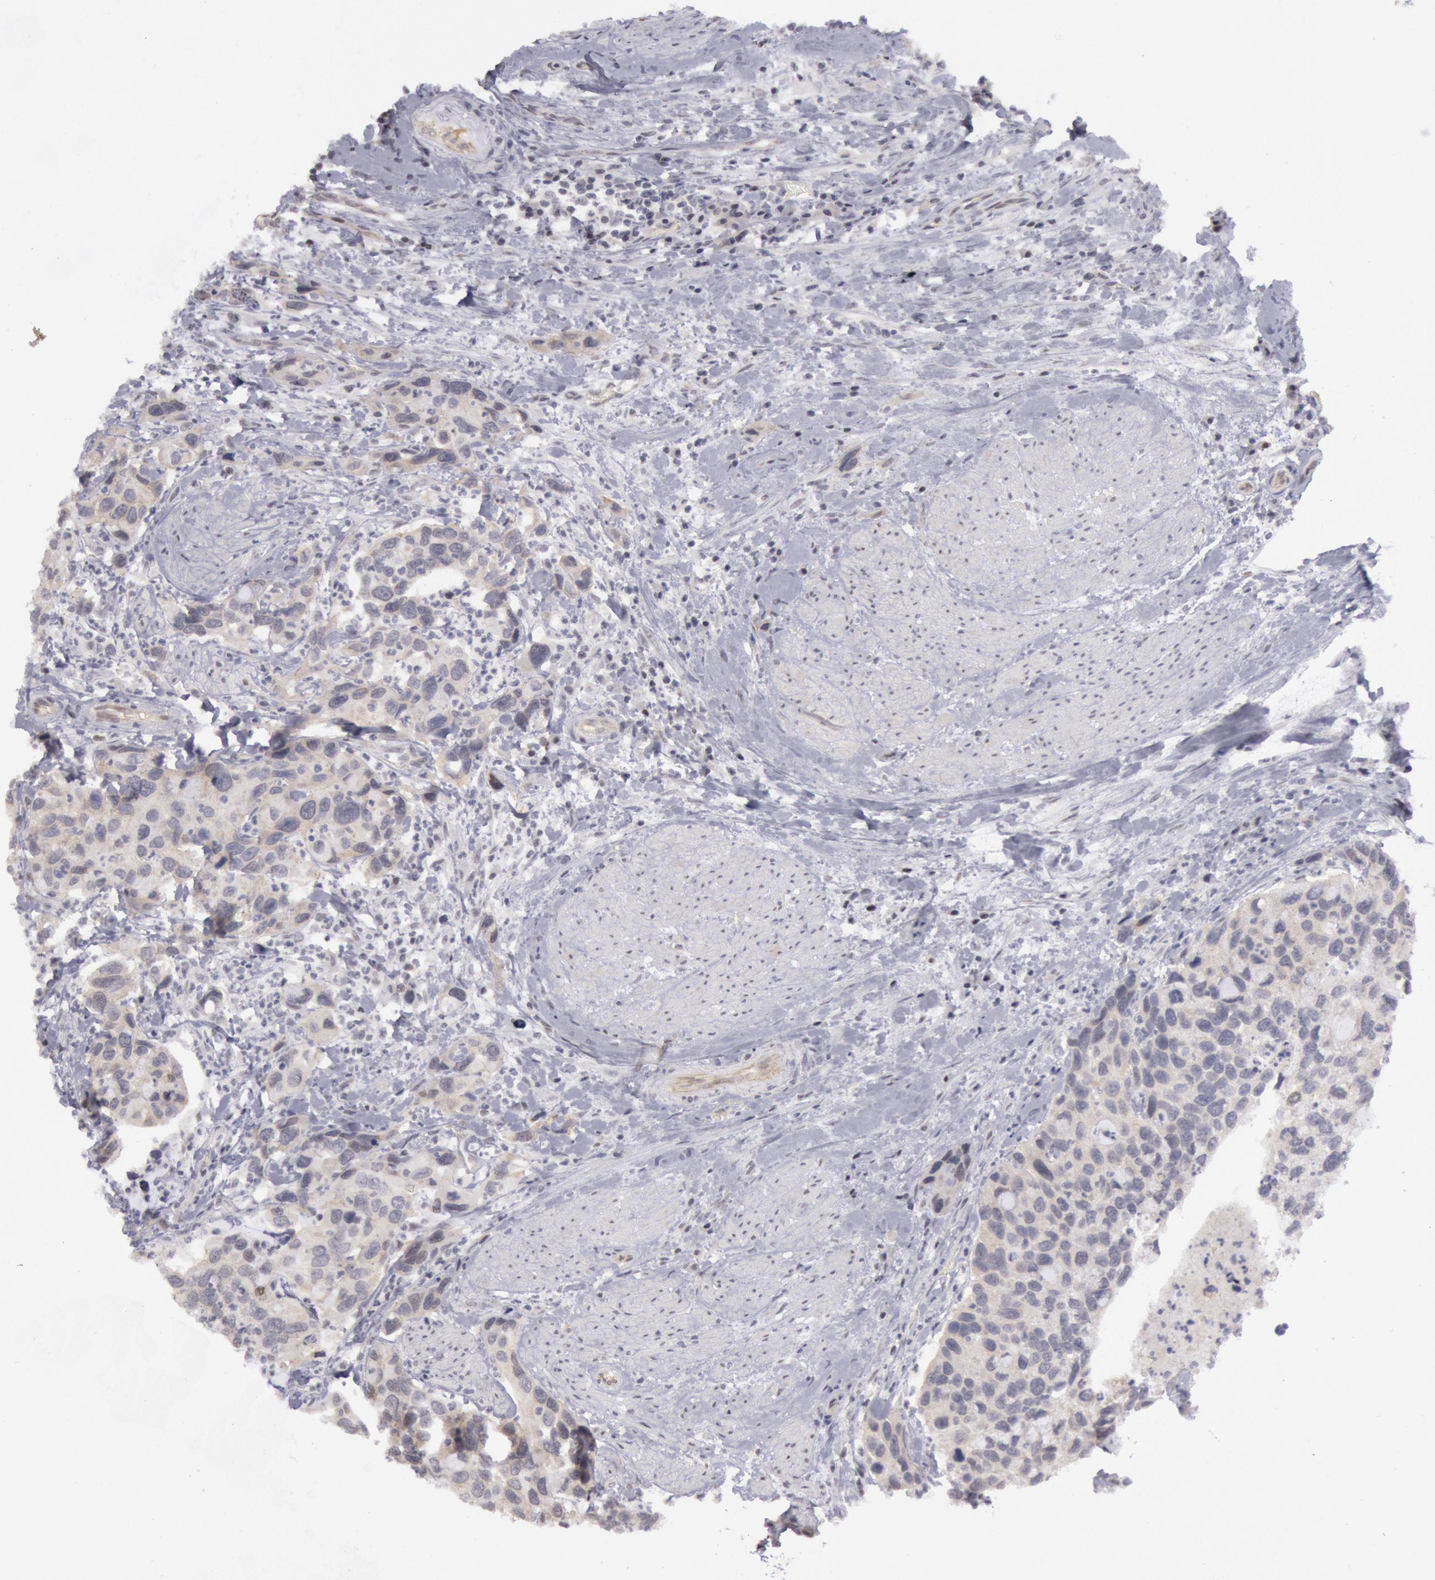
{"staining": {"intensity": "weak", "quantity": "25%-75%", "location": "cytoplasmic/membranous"}, "tissue": "urothelial cancer", "cell_type": "Tumor cells", "image_type": "cancer", "snomed": [{"axis": "morphology", "description": "Urothelial carcinoma, High grade"}, {"axis": "topography", "description": "Urinary bladder"}], "caption": "There is low levels of weak cytoplasmic/membranous staining in tumor cells of urothelial carcinoma (high-grade), as demonstrated by immunohistochemical staining (brown color).", "gene": "JOSD1", "patient": {"sex": "male", "age": 66}}